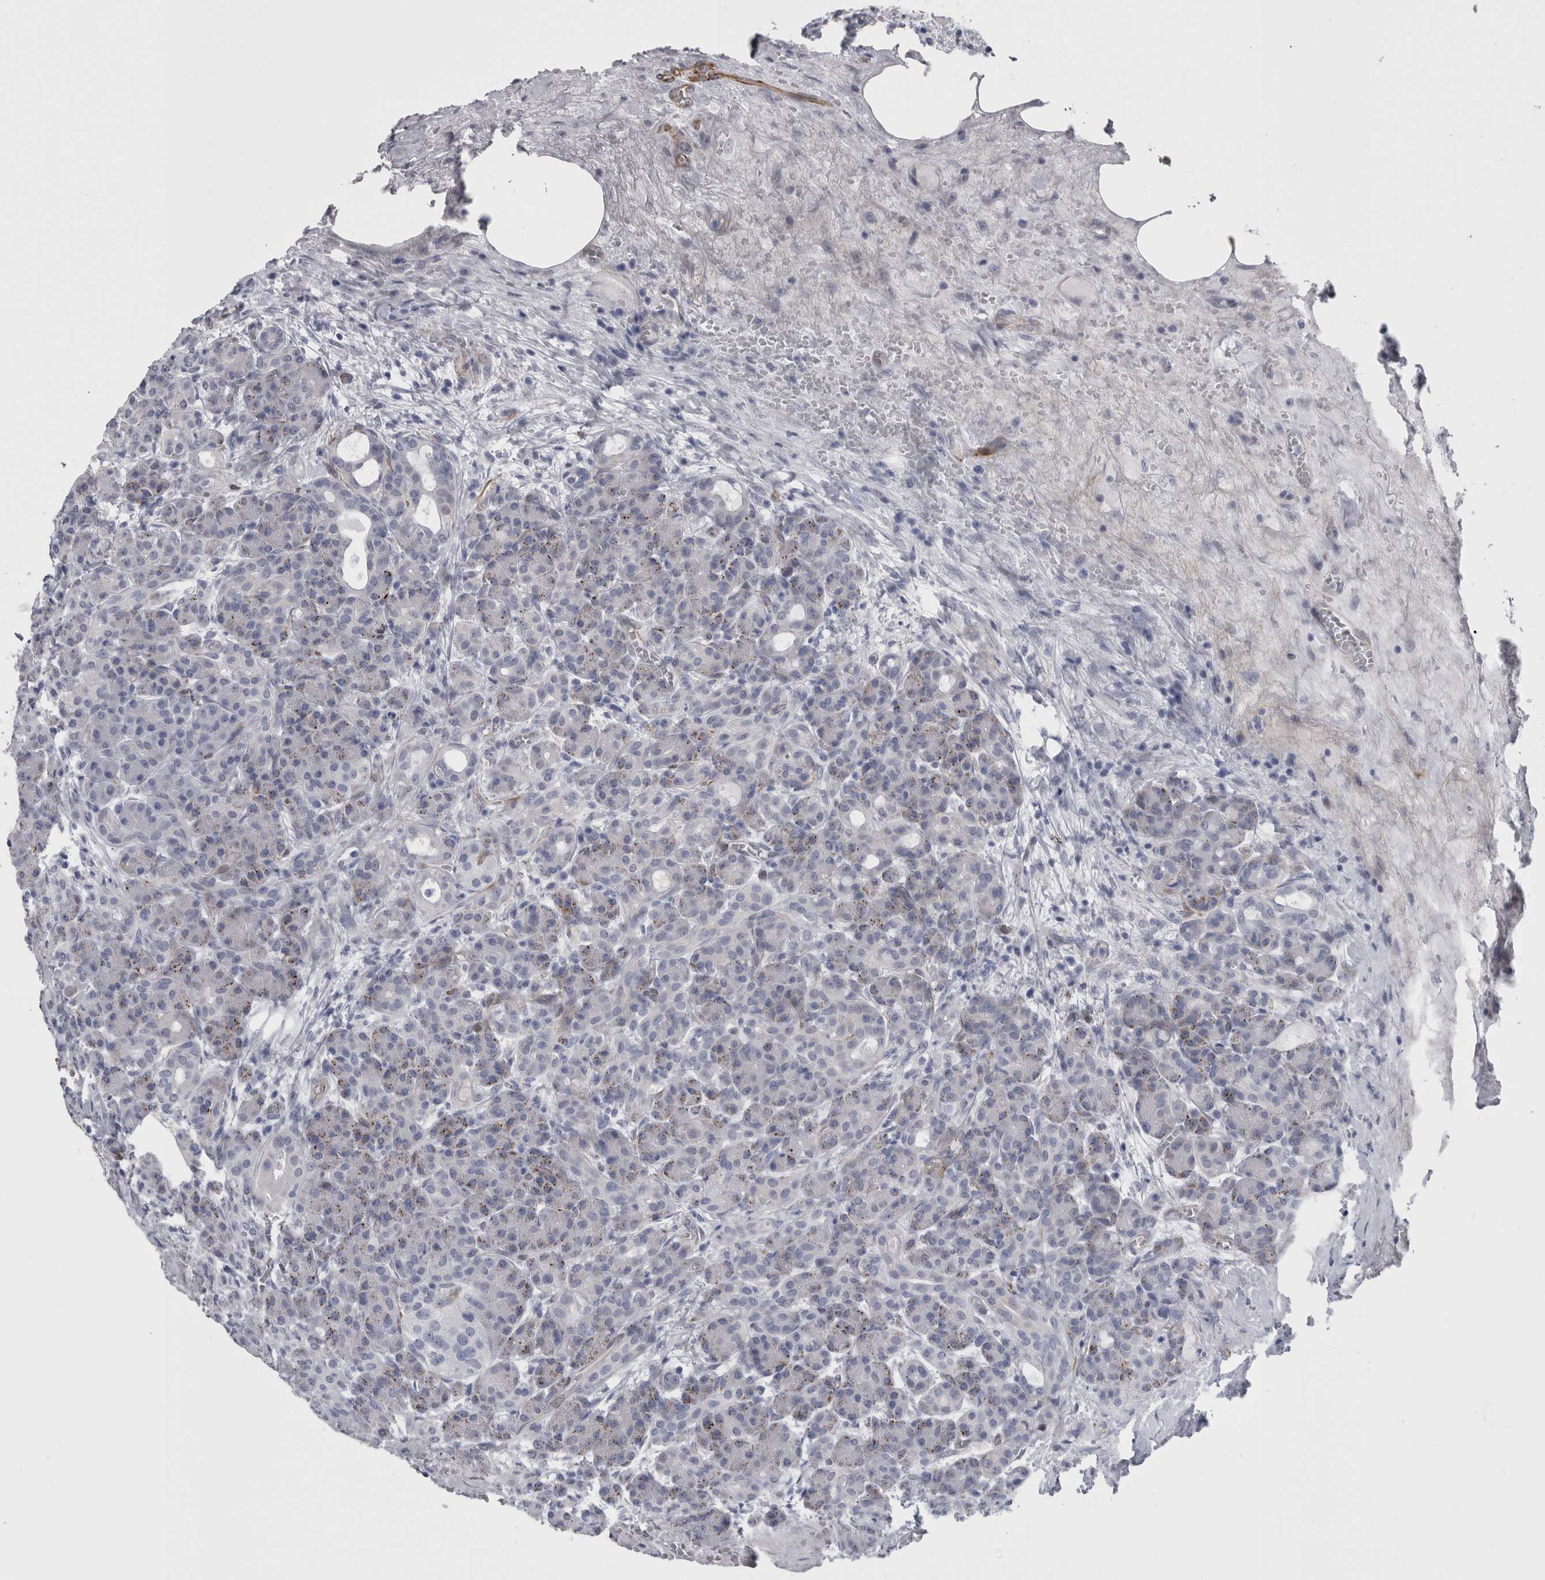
{"staining": {"intensity": "moderate", "quantity": "25%-75%", "location": "cytoplasmic/membranous"}, "tissue": "pancreas", "cell_type": "Exocrine glandular cells", "image_type": "normal", "snomed": [{"axis": "morphology", "description": "Normal tissue, NOS"}, {"axis": "topography", "description": "Pancreas"}], "caption": "Moderate cytoplasmic/membranous positivity is present in about 25%-75% of exocrine glandular cells in unremarkable pancreas. Immunohistochemistry stains the protein of interest in brown and the nuclei are stained blue.", "gene": "VWDE", "patient": {"sex": "male", "age": 63}}